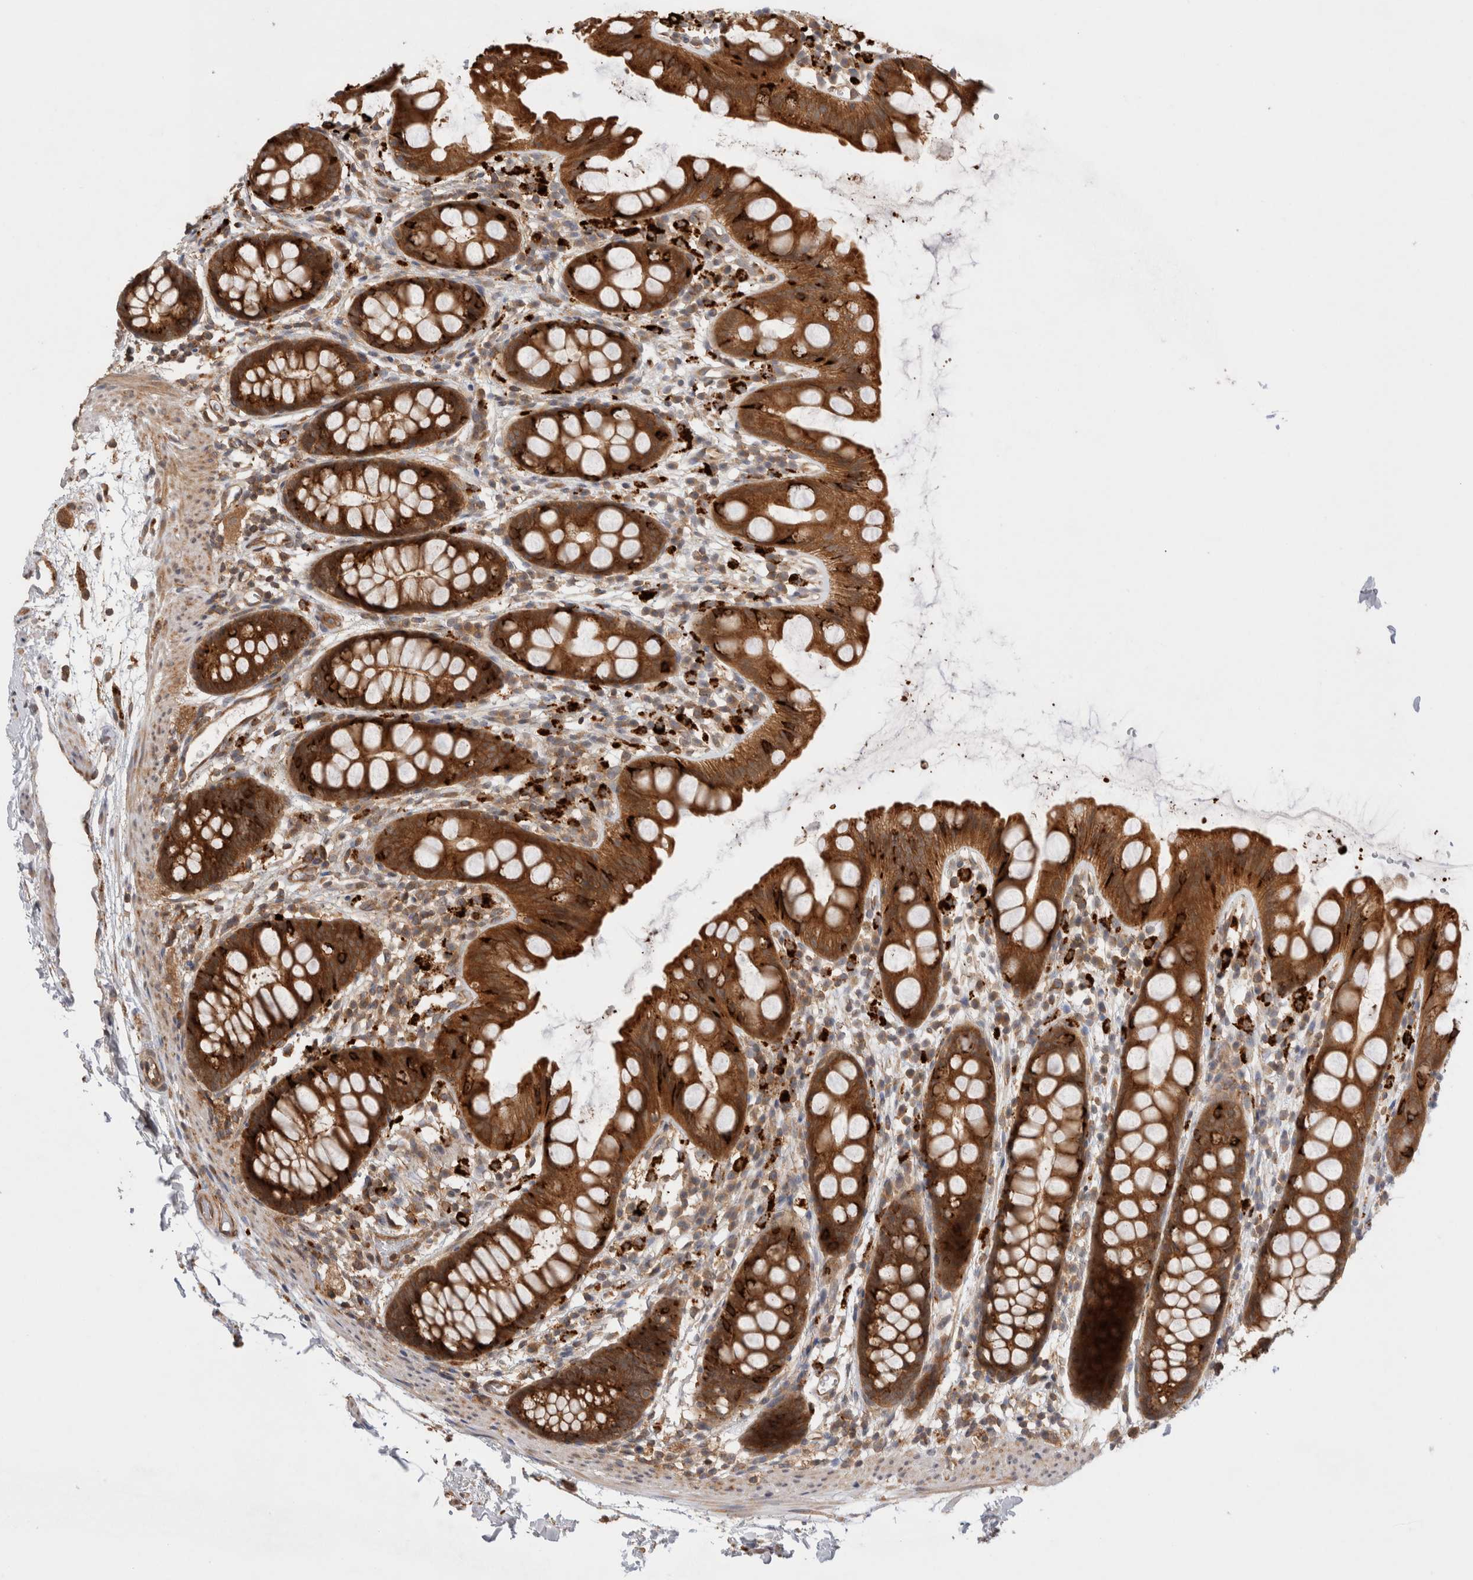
{"staining": {"intensity": "strong", "quantity": ">75%", "location": "cytoplasmic/membranous"}, "tissue": "rectum", "cell_type": "Glandular cells", "image_type": "normal", "snomed": [{"axis": "morphology", "description": "Normal tissue, NOS"}, {"axis": "topography", "description": "Rectum"}], "caption": "Immunohistochemical staining of normal rectum reveals high levels of strong cytoplasmic/membranous expression in about >75% of glandular cells.", "gene": "VPS28", "patient": {"sex": "female", "age": 65}}